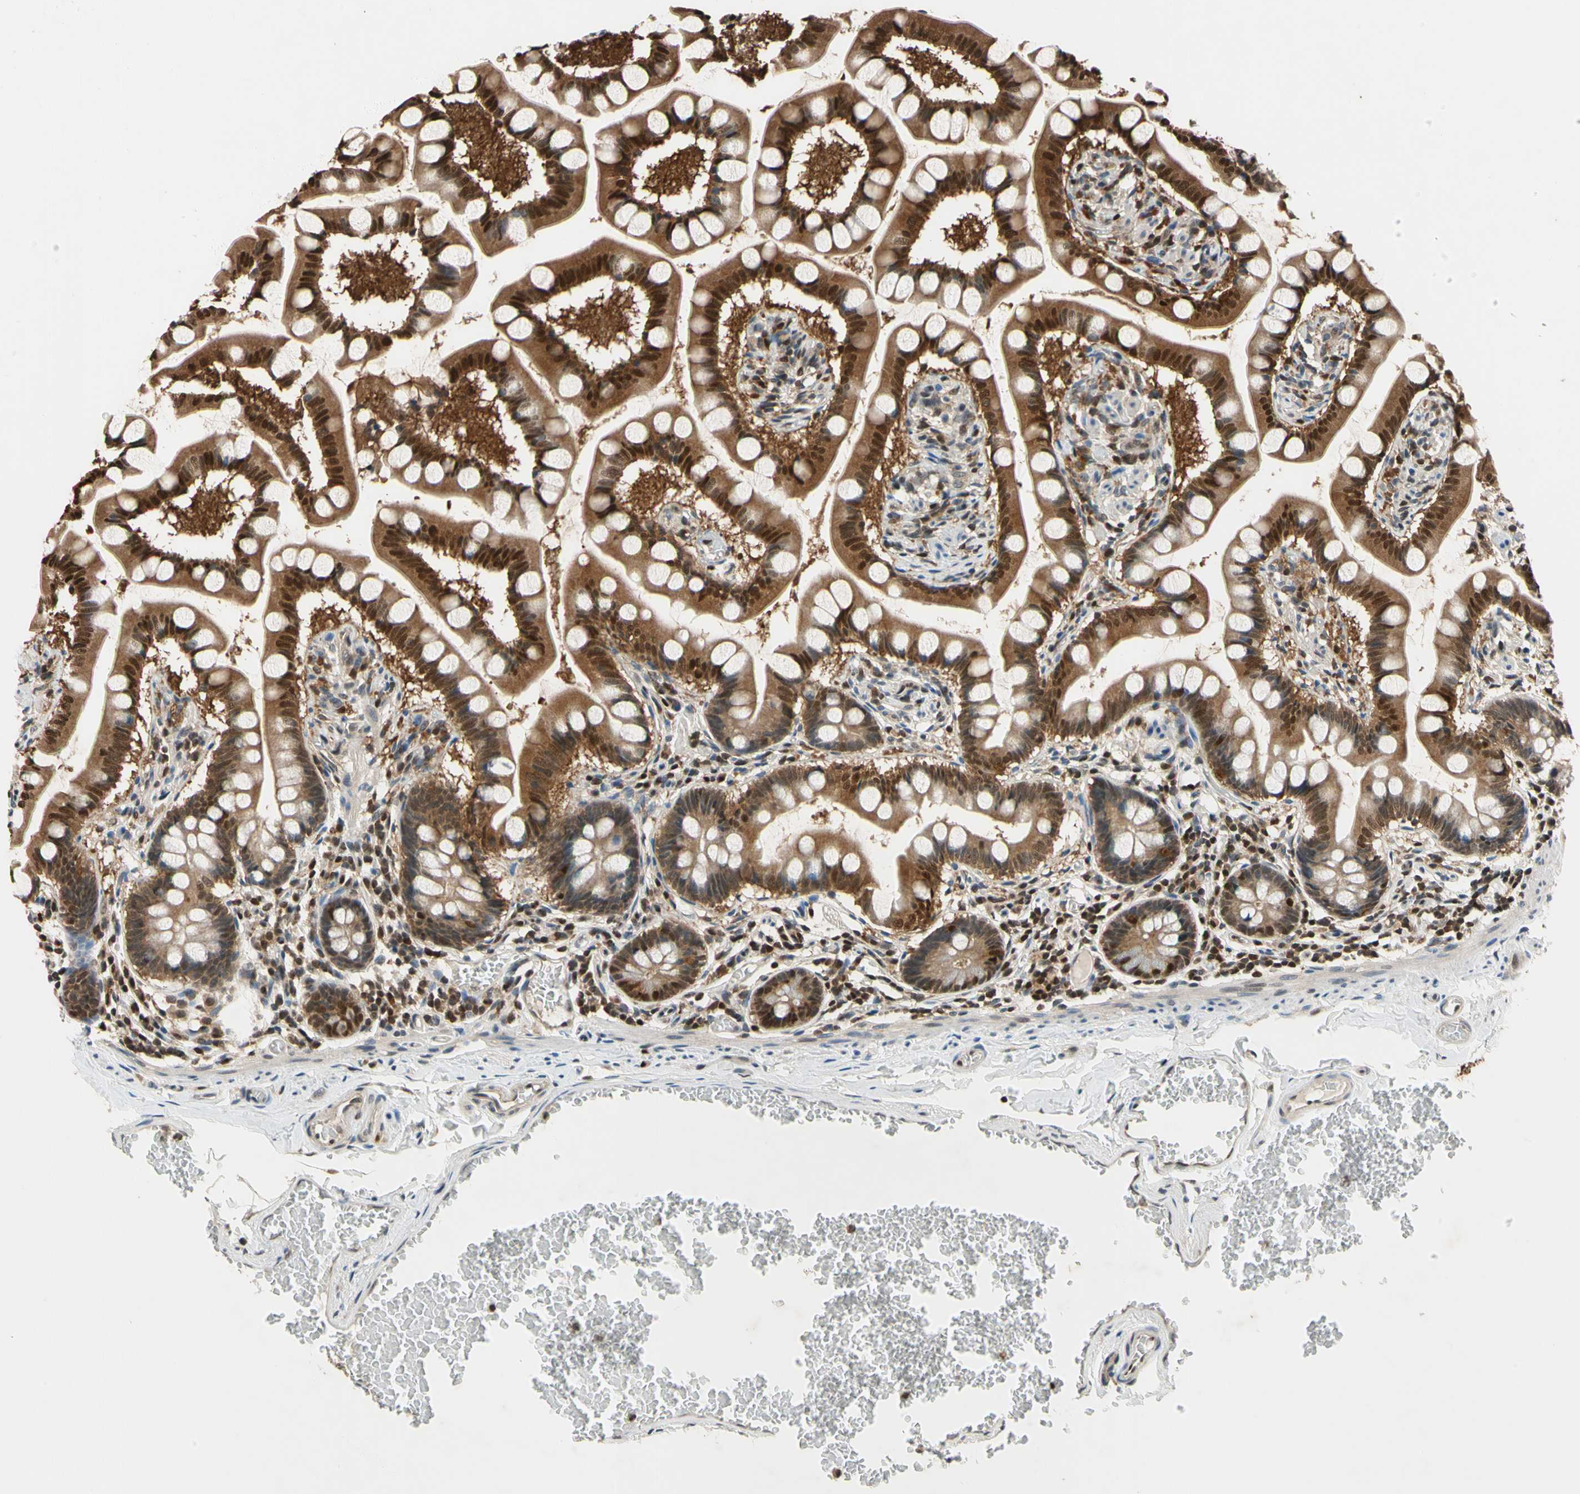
{"staining": {"intensity": "strong", "quantity": ">75%", "location": "cytoplasmic/membranous,nuclear"}, "tissue": "small intestine", "cell_type": "Glandular cells", "image_type": "normal", "snomed": [{"axis": "morphology", "description": "Normal tissue, NOS"}, {"axis": "topography", "description": "Small intestine"}], "caption": "Immunohistochemistry (IHC) (DAB) staining of benign human small intestine exhibits strong cytoplasmic/membranous,nuclear protein positivity in about >75% of glandular cells. Immunohistochemistry (IHC) stains the protein of interest in brown and the nuclei are stained blue.", "gene": "GSR", "patient": {"sex": "male", "age": 41}}